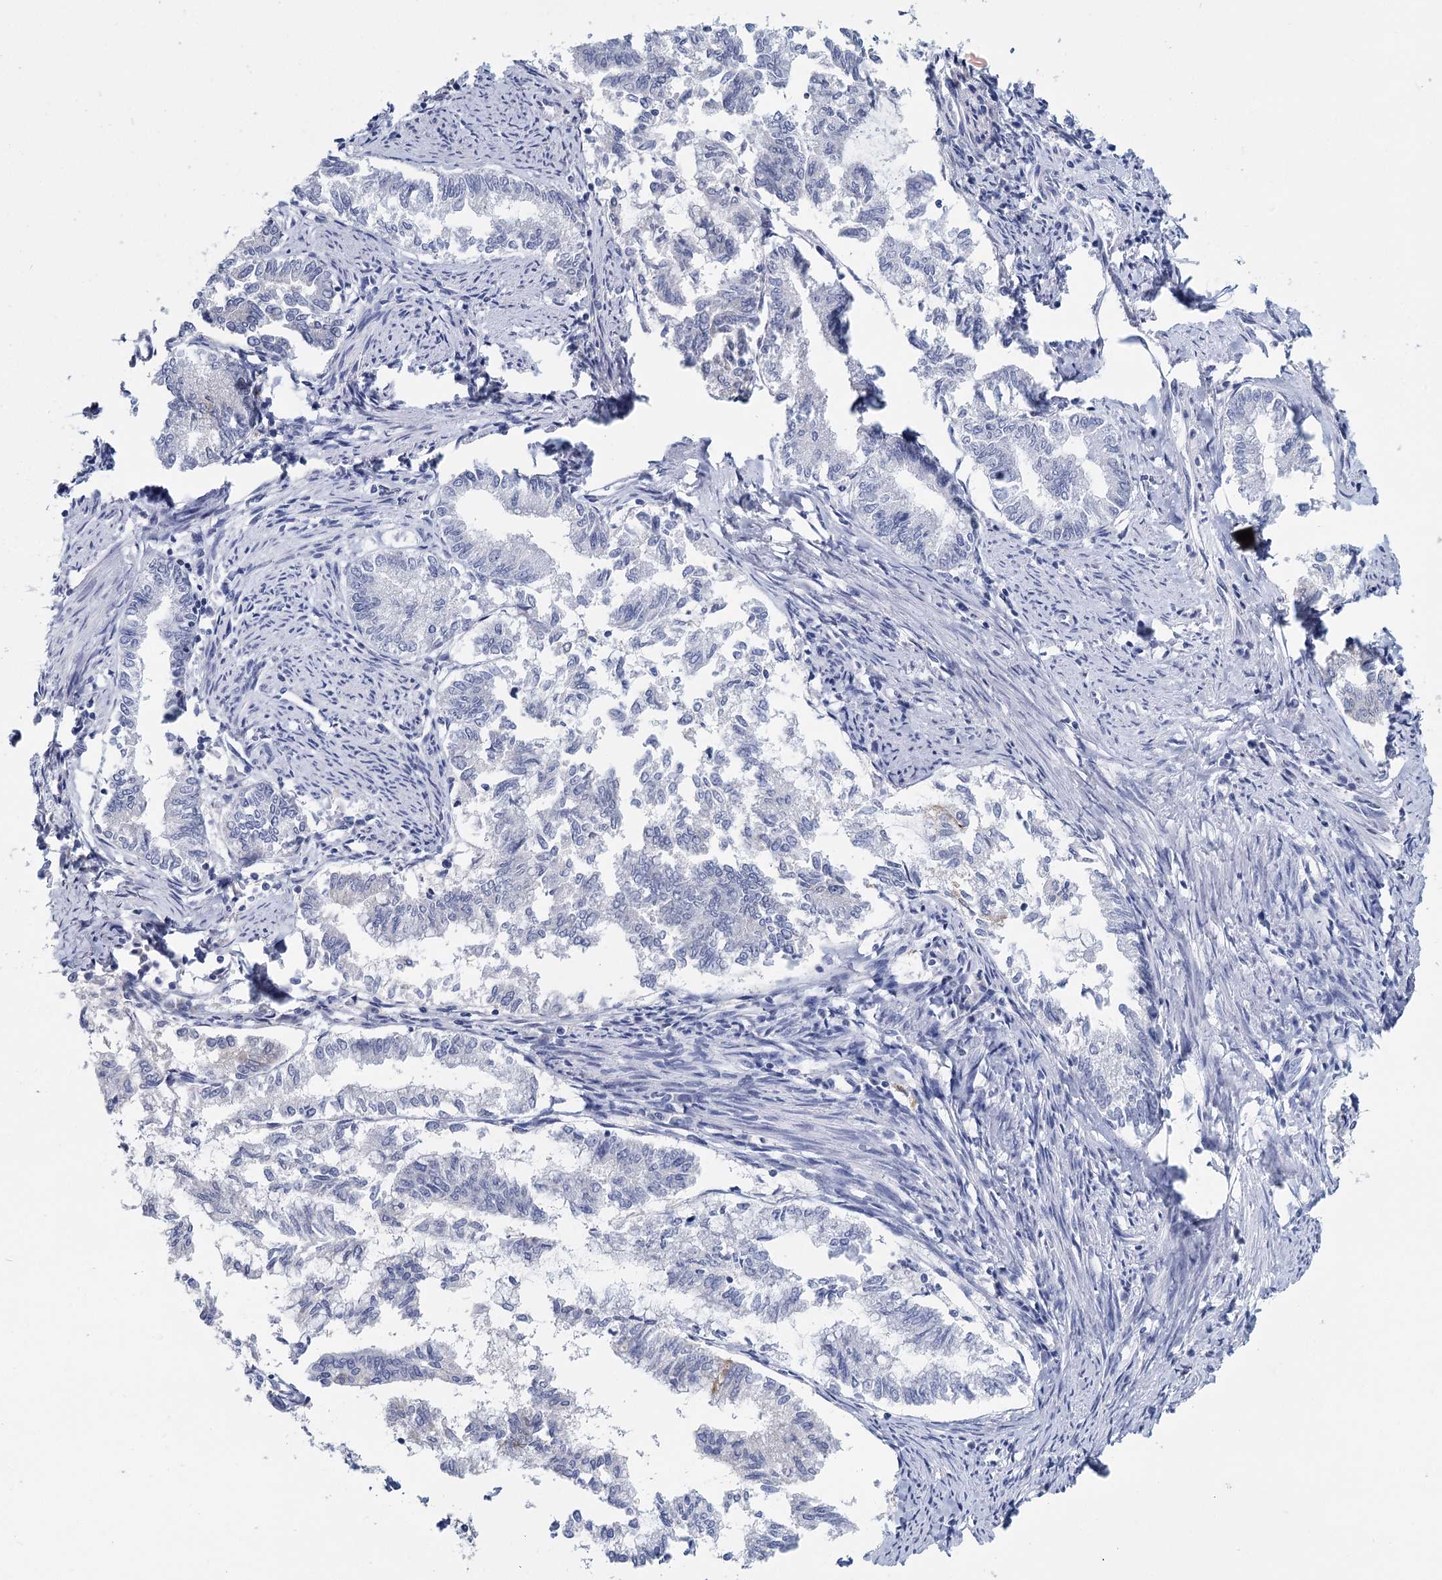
{"staining": {"intensity": "negative", "quantity": "none", "location": "none"}, "tissue": "endometrial cancer", "cell_type": "Tumor cells", "image_type": "cancer", "snomed": [{"axis": "morphology", "description": "Adenocarcinoma, NOS"}, {"axis": "topography", "description": "Endometrium"}], "caption": "Immunohistochemistry micrograph of neoplastic tissue: human endometrial cancer stained with DAB displays no significant protein positivity in tumor cells. Nuclei are stained in blue.", "gene": "METTL7B", "patient": {"sex": "female", "age": 79}}